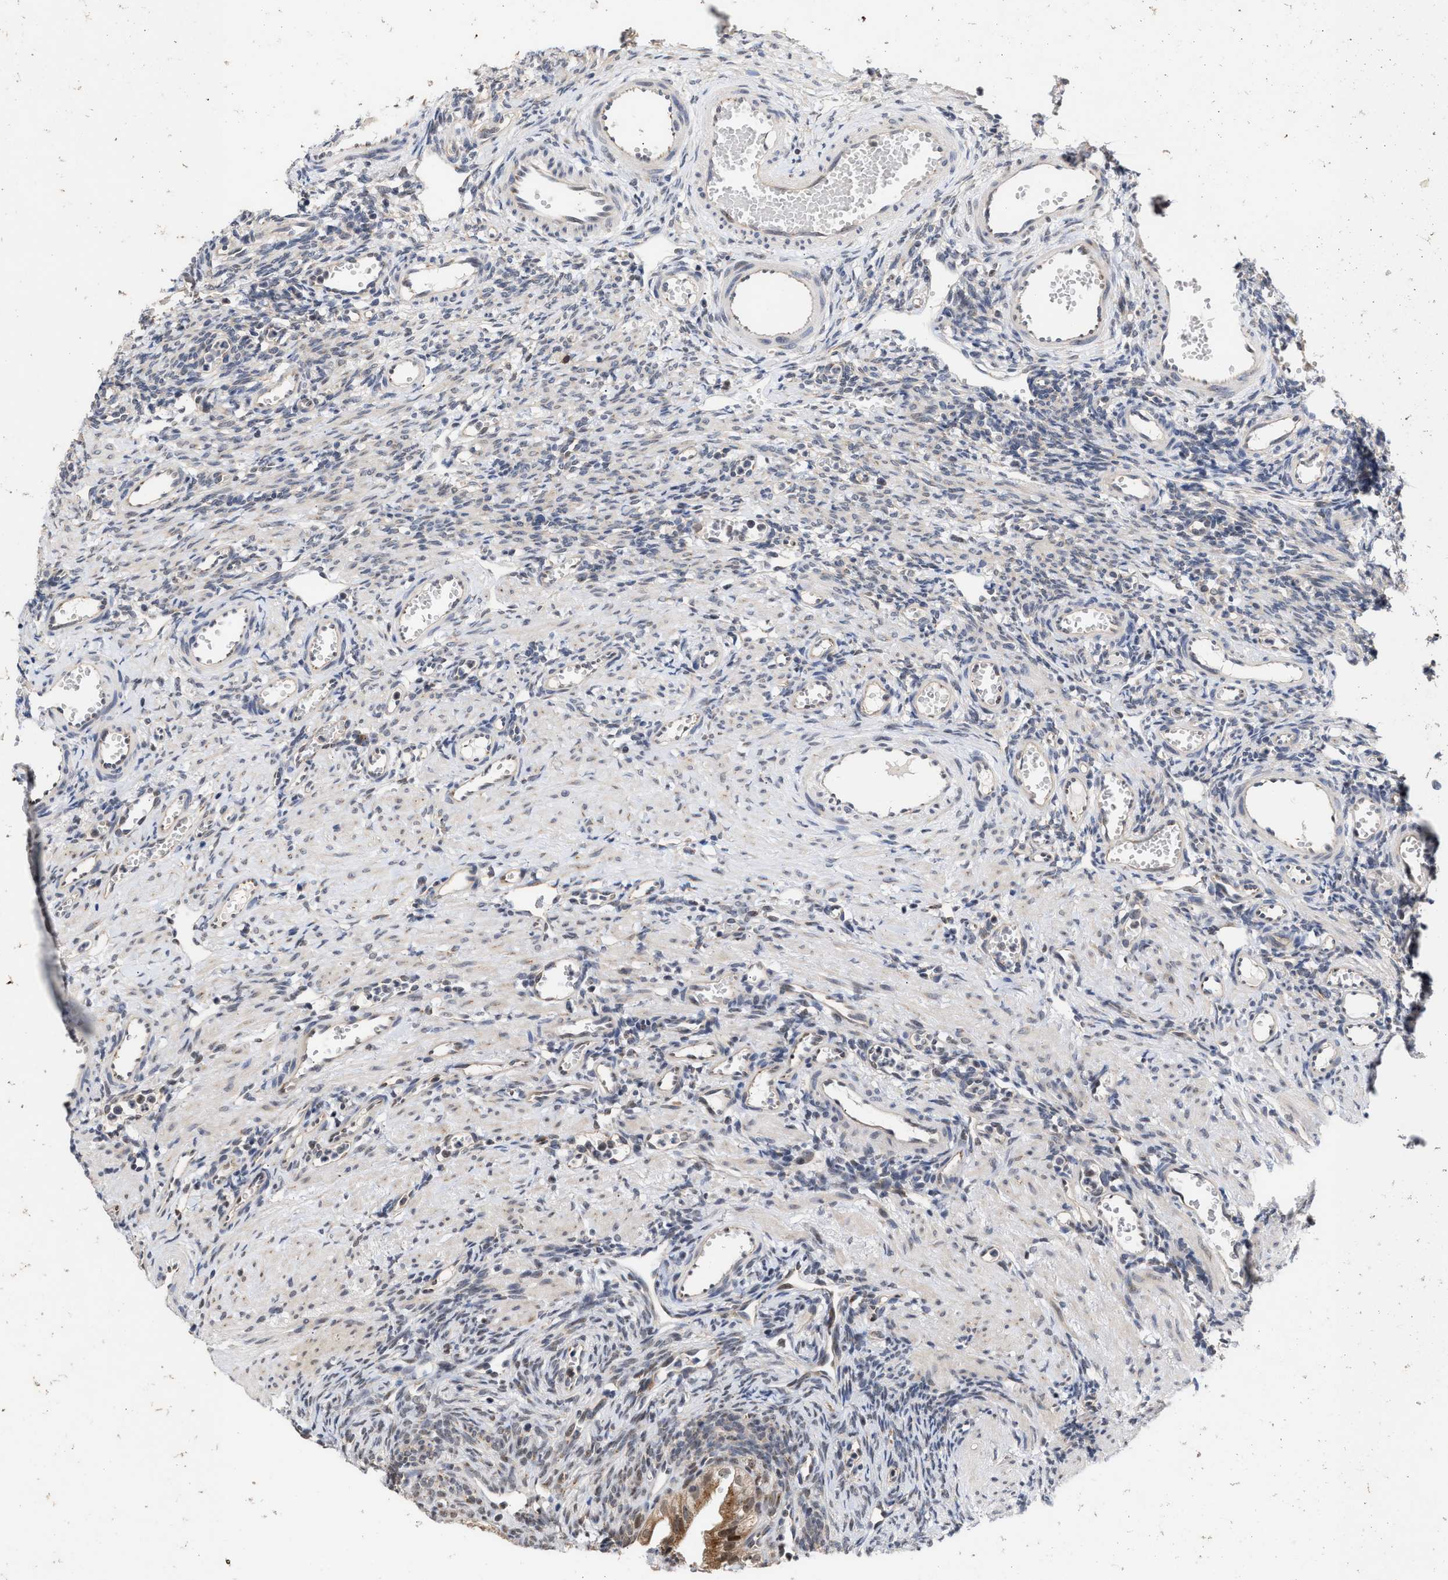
{"staining": {"intensity": "moderate", "quantity": ">75%", "location": "cytoplasmic/membranous"}, "tissue": "ovary", "cell_type": "Follicle cells", "image_type": "normal", "snomed": [{"axis": "morphology", "description": "Normal tissue, NOS"}, {"axis": "topography", "description": "Ovary"}], "caption": "About >75% of follicle cells in normal human ovary demonstrate moderate cytoplasmic/membranous protein positivity as visualized by brown immunohistochemical staining.", "gene": "MKNK2", "patient": {"sex": "female", "age": 33}}